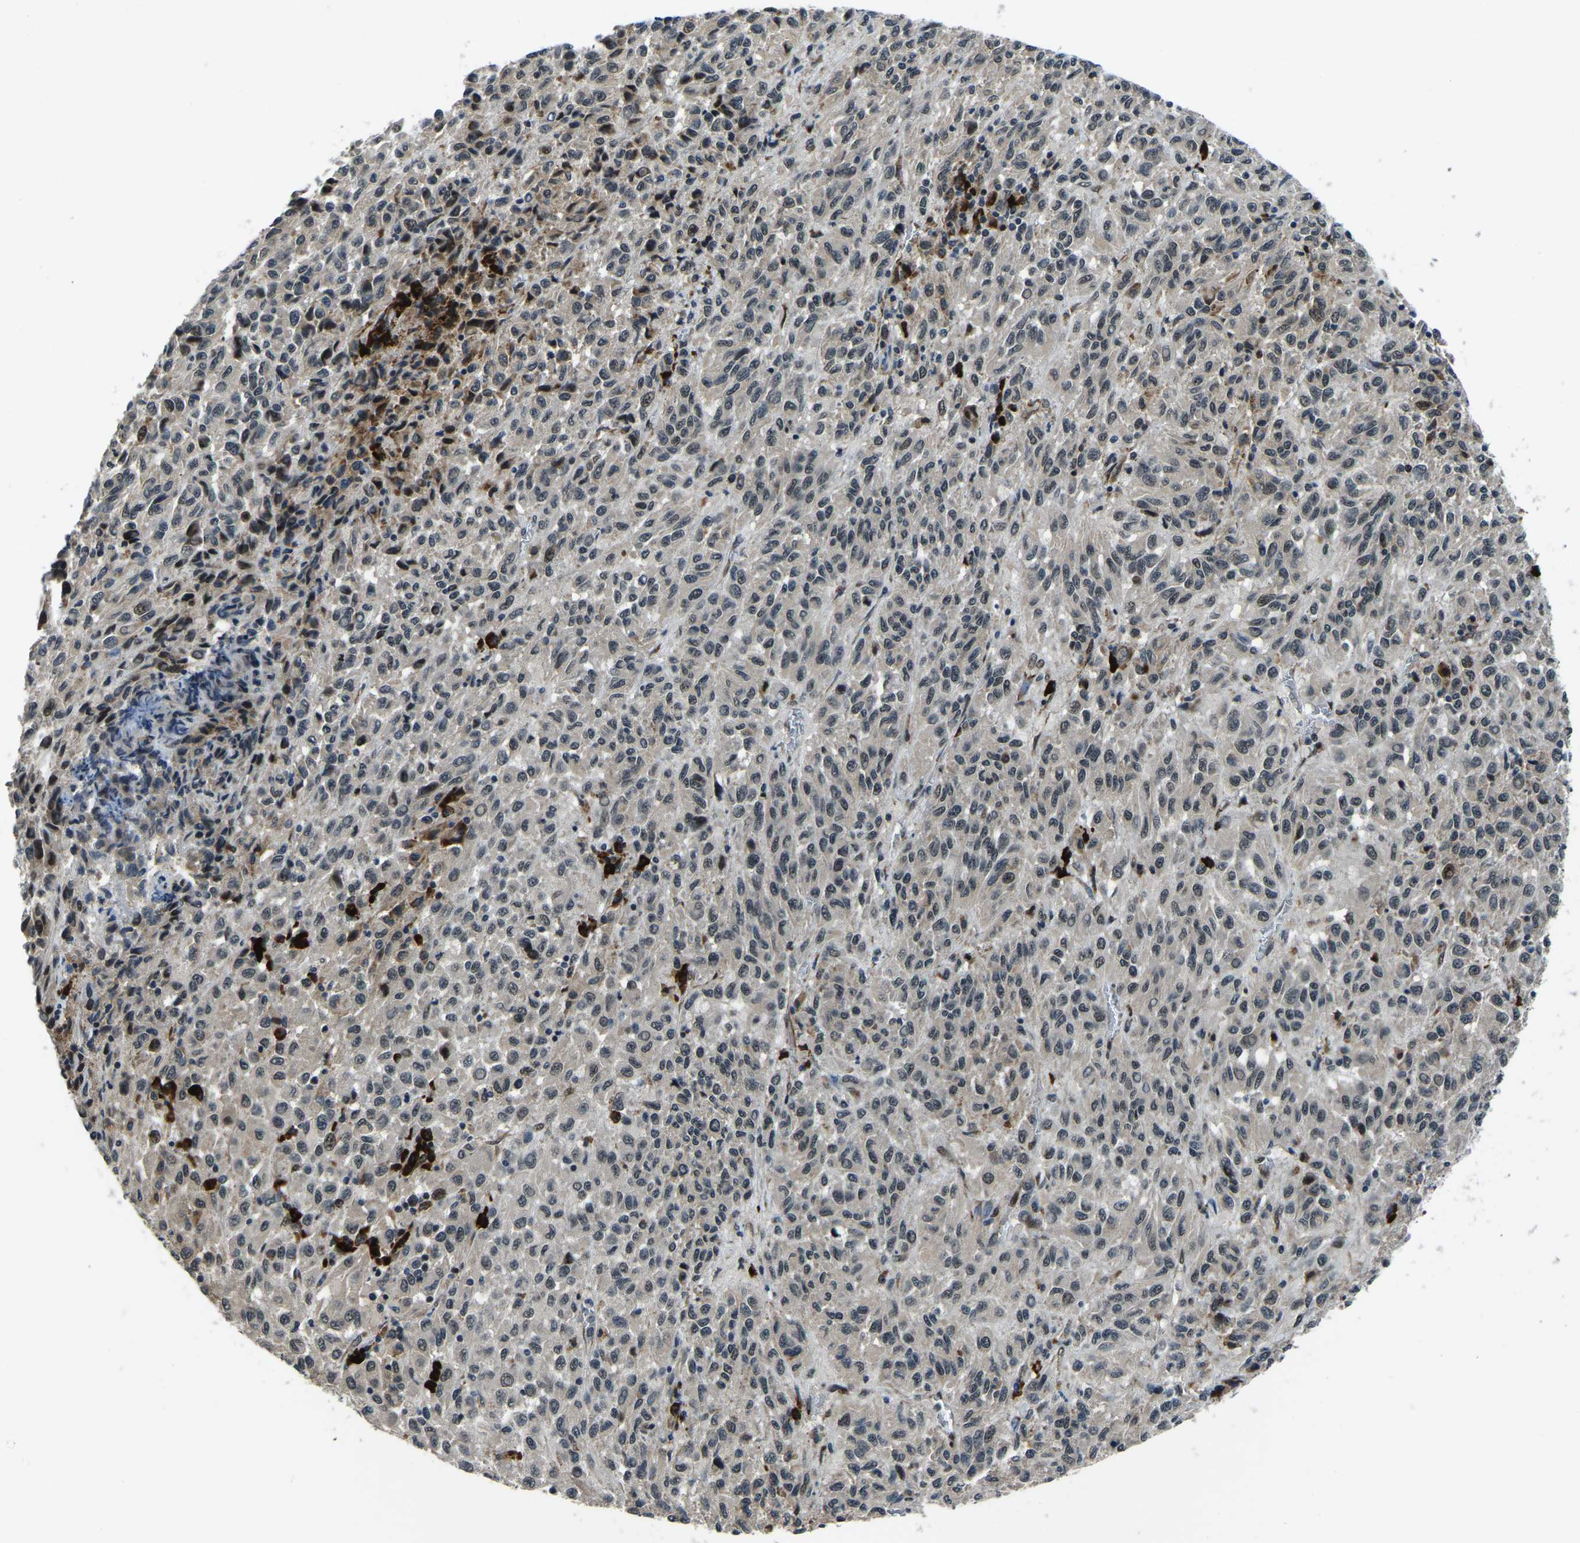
{"staining": {"intensity": "negative", "quantity": "none", "location": "none"}, "tissue": "melanoma", "cell_type": "Tumor cells", "image_type": "cancer", "snomed": [{"axis": "morphology", "description": "Malignant melanoma, Metastatic site"}, {"axis": "topography", "description": "Lung"}], "caption": "High power microscopy micrograph of an immunohistochemistry histopathology image of melanoma, revealing no significant expression in tumor cells. (Brightfield microscopy of DAB (3,3'-diaminobenzidine) immunohistochemistry (IHC) at high magnification).", "gene": "ING2", "patient": {"sex": "male", "age": 64}}